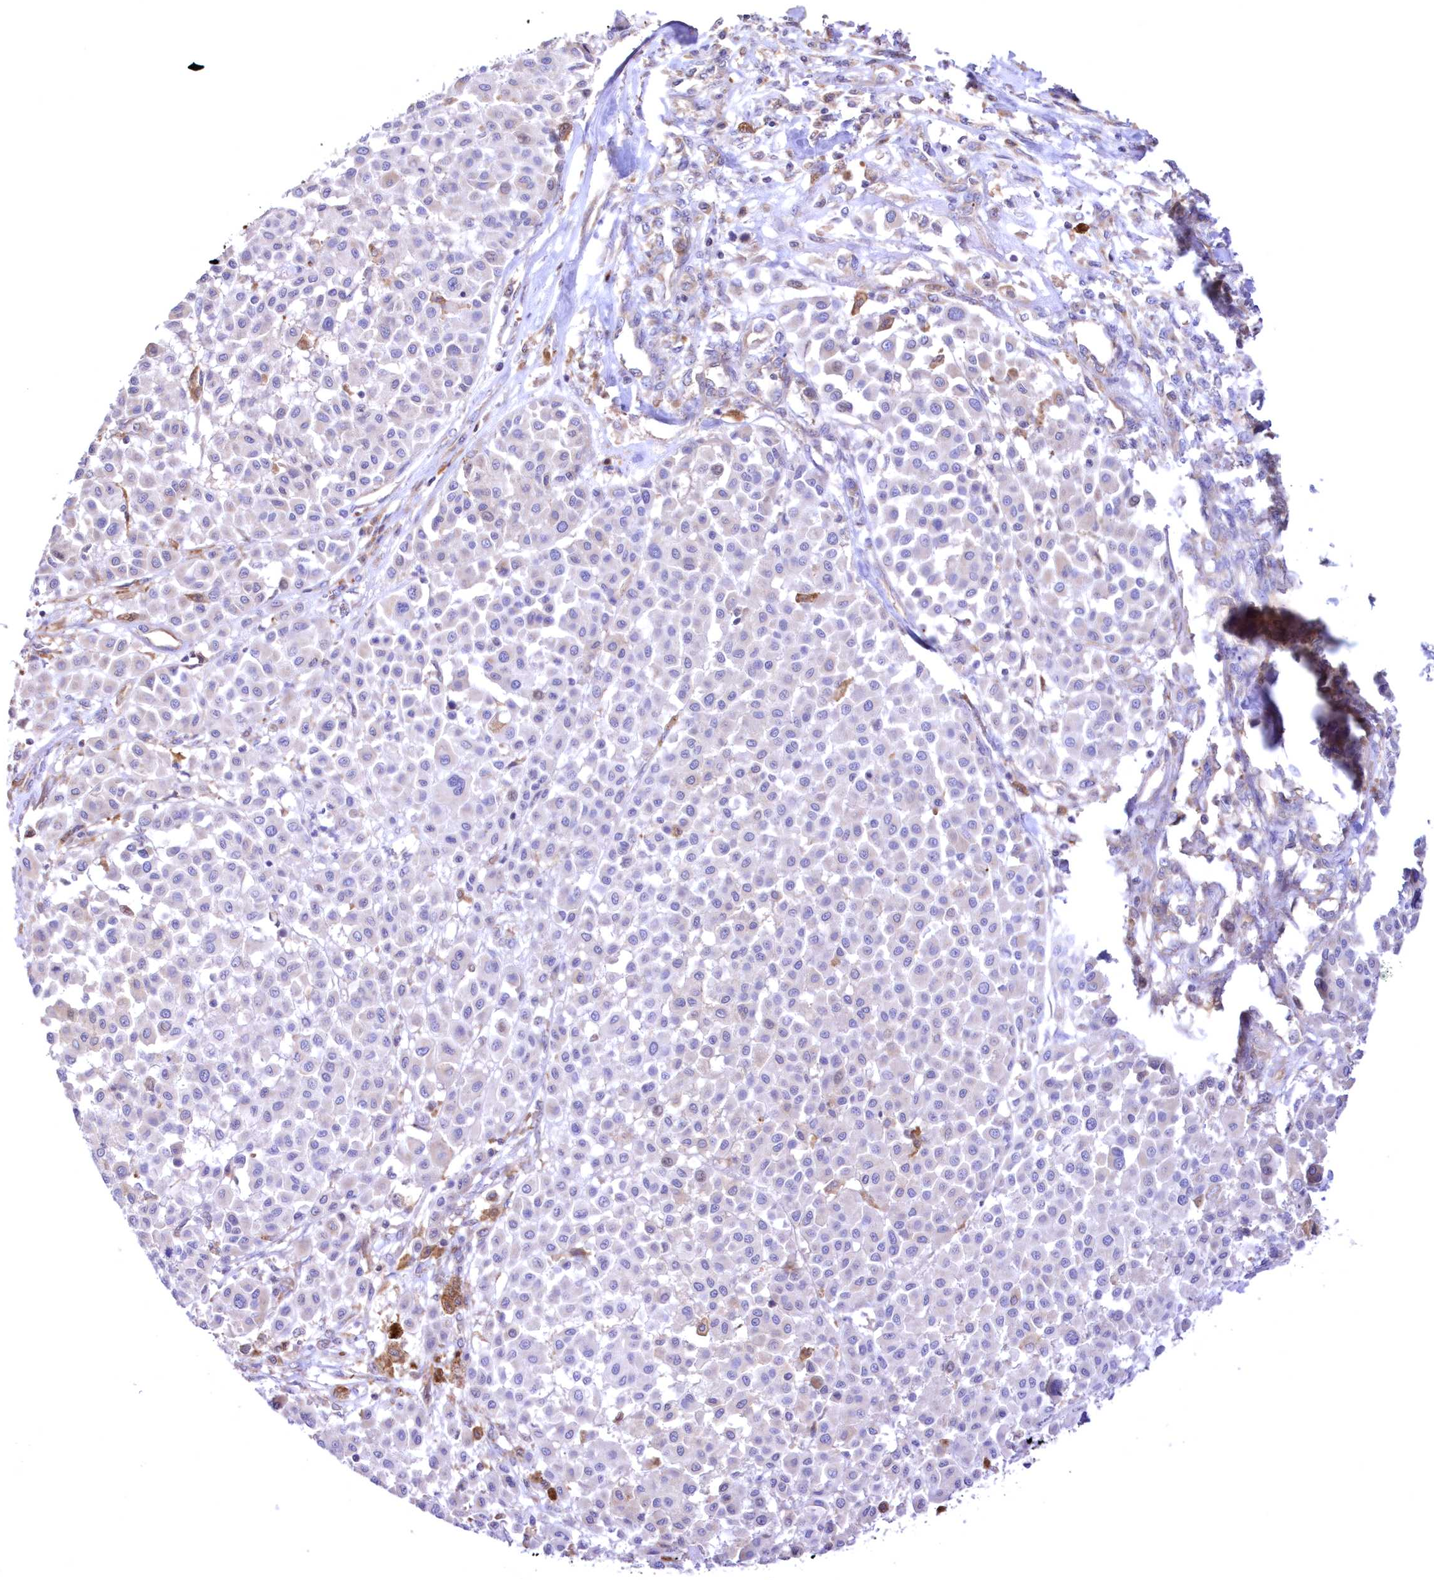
{"staining": {"intensity": "negative", "quantity": "none", "location": "none"}, "tissue": "melanoma", "cell_type": "Tumor cells", "image_type": "cancer", "snomed": [{"axis": "morphology", "description": "Malignant melanoma, Metastatic site"}, {"axis": "topography", "description": "Soft tissue"}], "caption": "An image of human malignant melanoma (metastatic site) is negative for staining in tumor cells.", "gene": "FCHO2", "patient": {"sex": "male", "age": 41}}